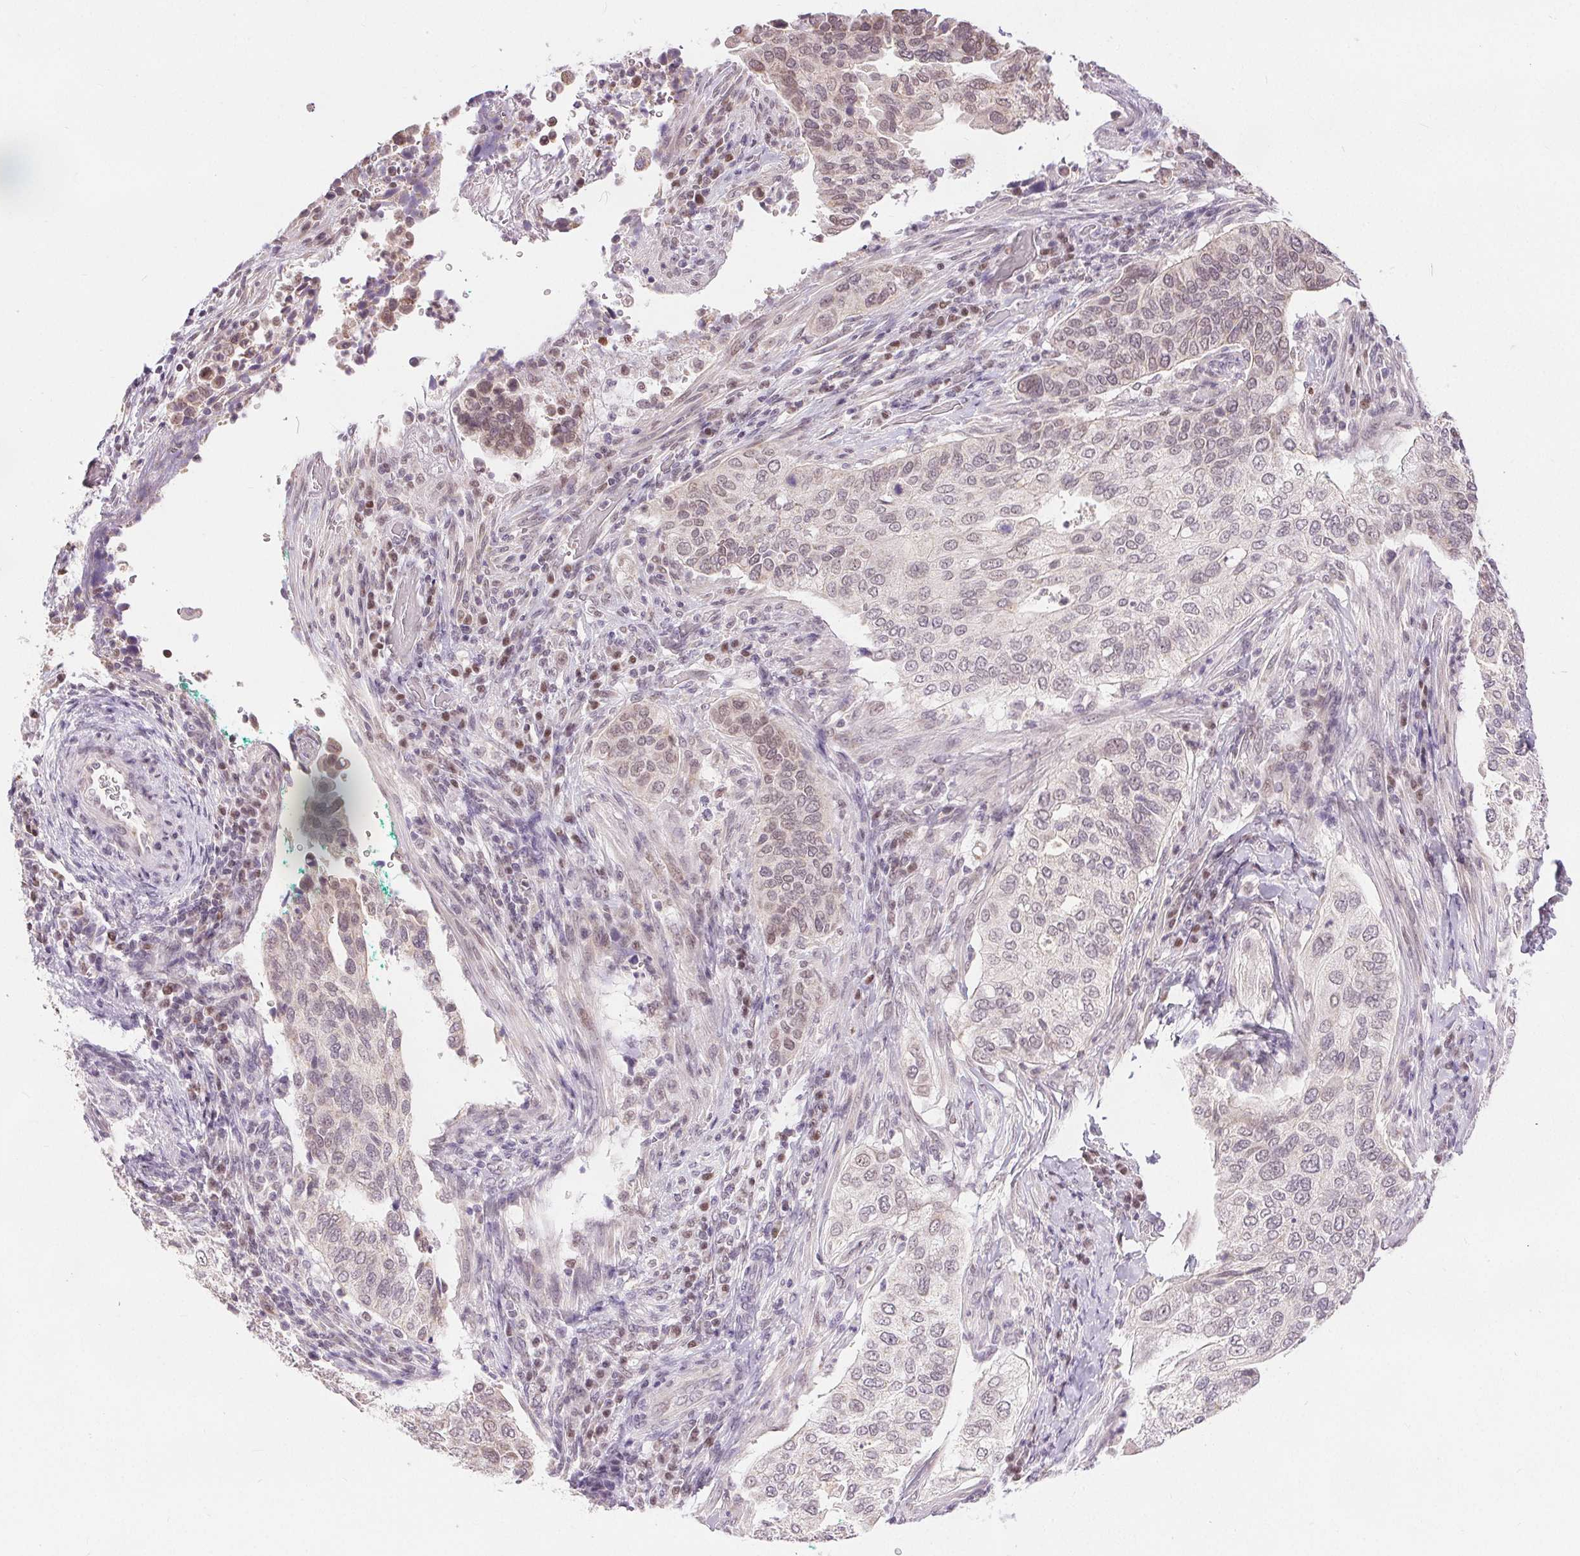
{"staining": {"intensity": "weak", "quantity": "<25%", "location": "cytoplasmic/membranous,nuclear"}, "tissue": "cervical cancer", "cell_type": "Tumor cells", "image_type": "cancer", "snomed": [{"axis": "morphology", "description": "Squamous cell carcinoma, NOS"}, {"axis": "topography", "description": "Cervix"}], "caption": "Human squamous cell carcinoma (cervical) stained for a protein using immunohistochemistry shows no positivity in tumor cells.", "gene": "POU2F2", "patient": {"sex": "female", "age": 38}}